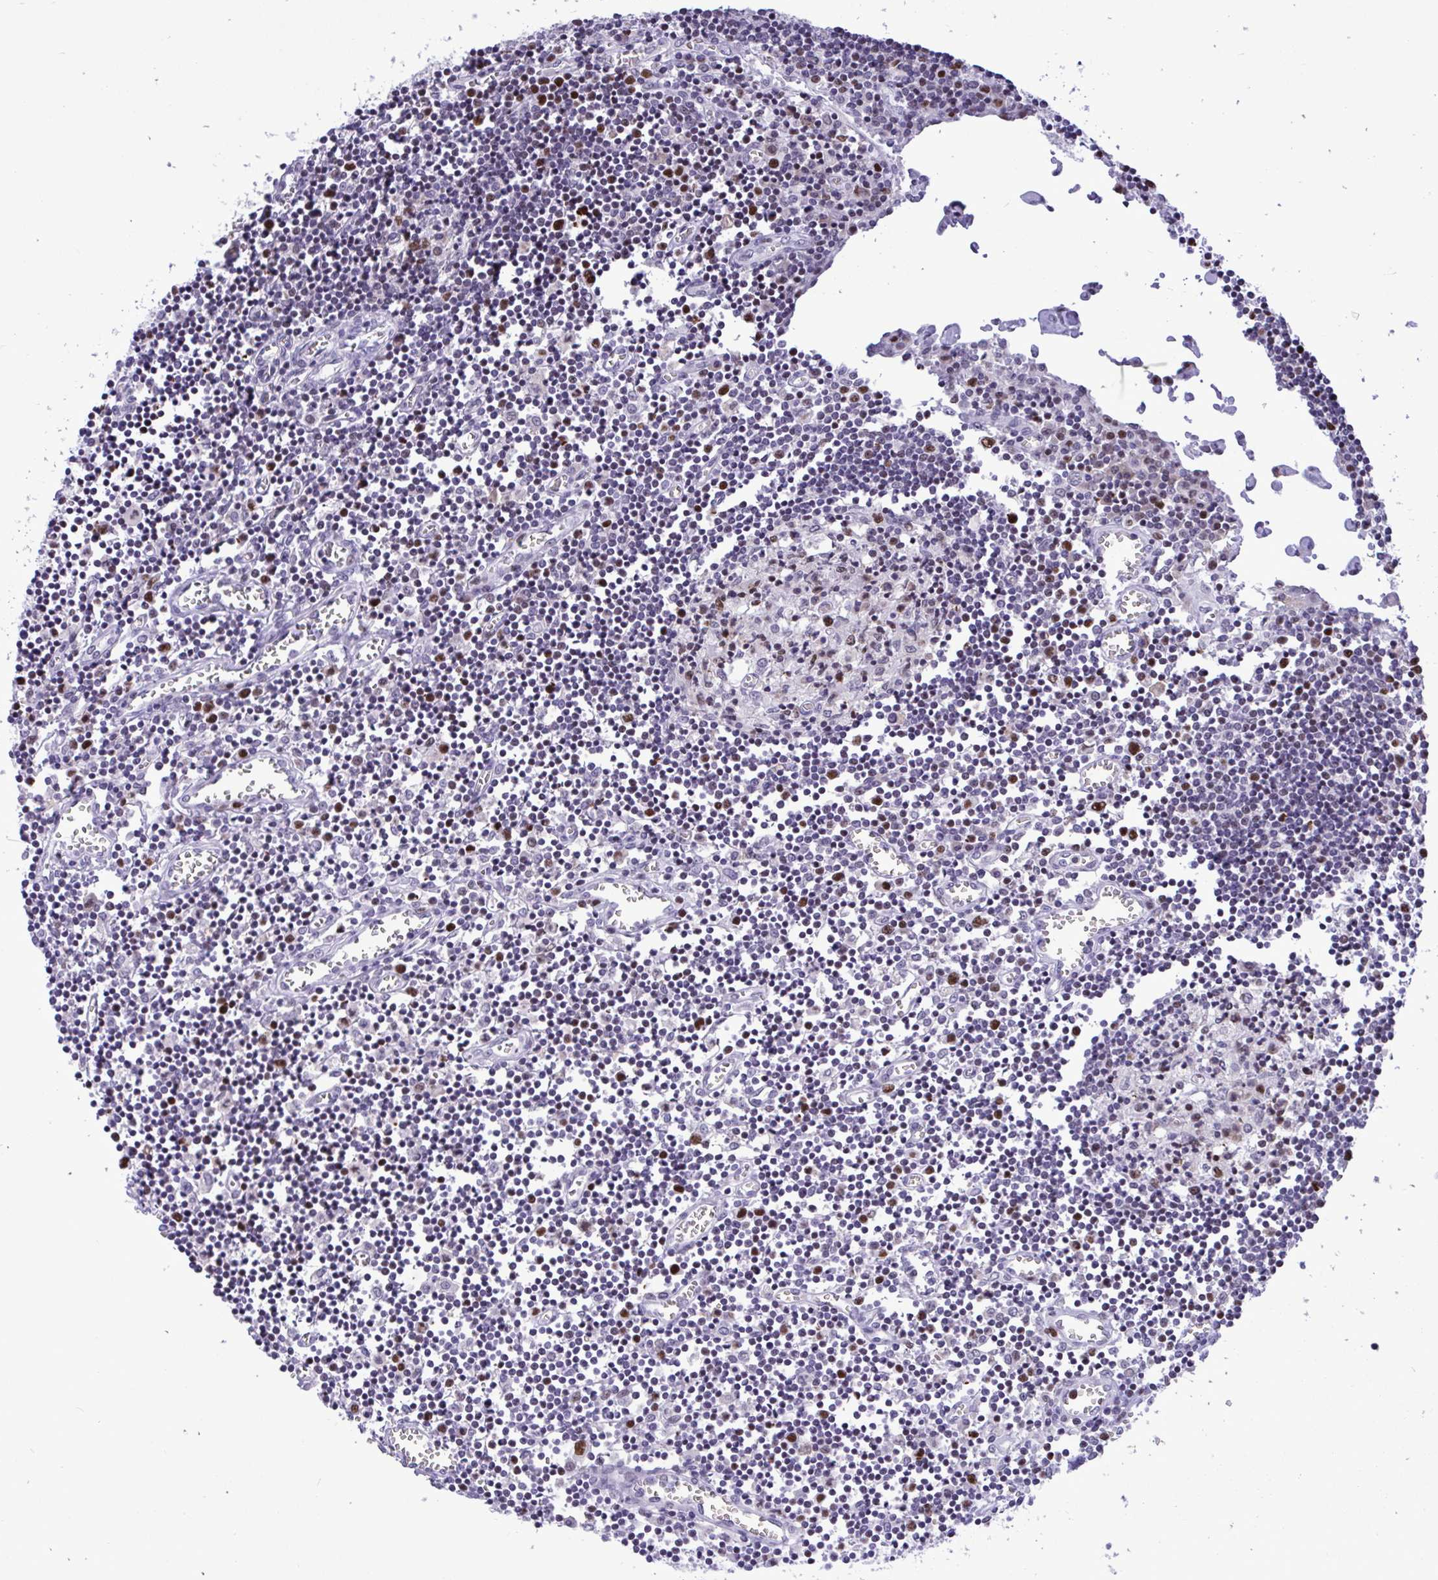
{"staining": {"intensity": "strong", "quantity": "<25%", "location": "nuclear"}, "tissue": "lymph node", "cell_type": "Non-germinal center cells", "image_type": "normal", "snomed": [{"axis": "morphology", "description": "Normal tissue, NOS"}, {"axis": "topography", "description": "Lymph node"}], "caption": "Human lymph node stained for a protein (brown) demonstrates strong nuclear positive staining in approximately <25% of non-germinal center cells.", "gene": "C1QL2", "patient": {"sex": "male", "age": 66}}